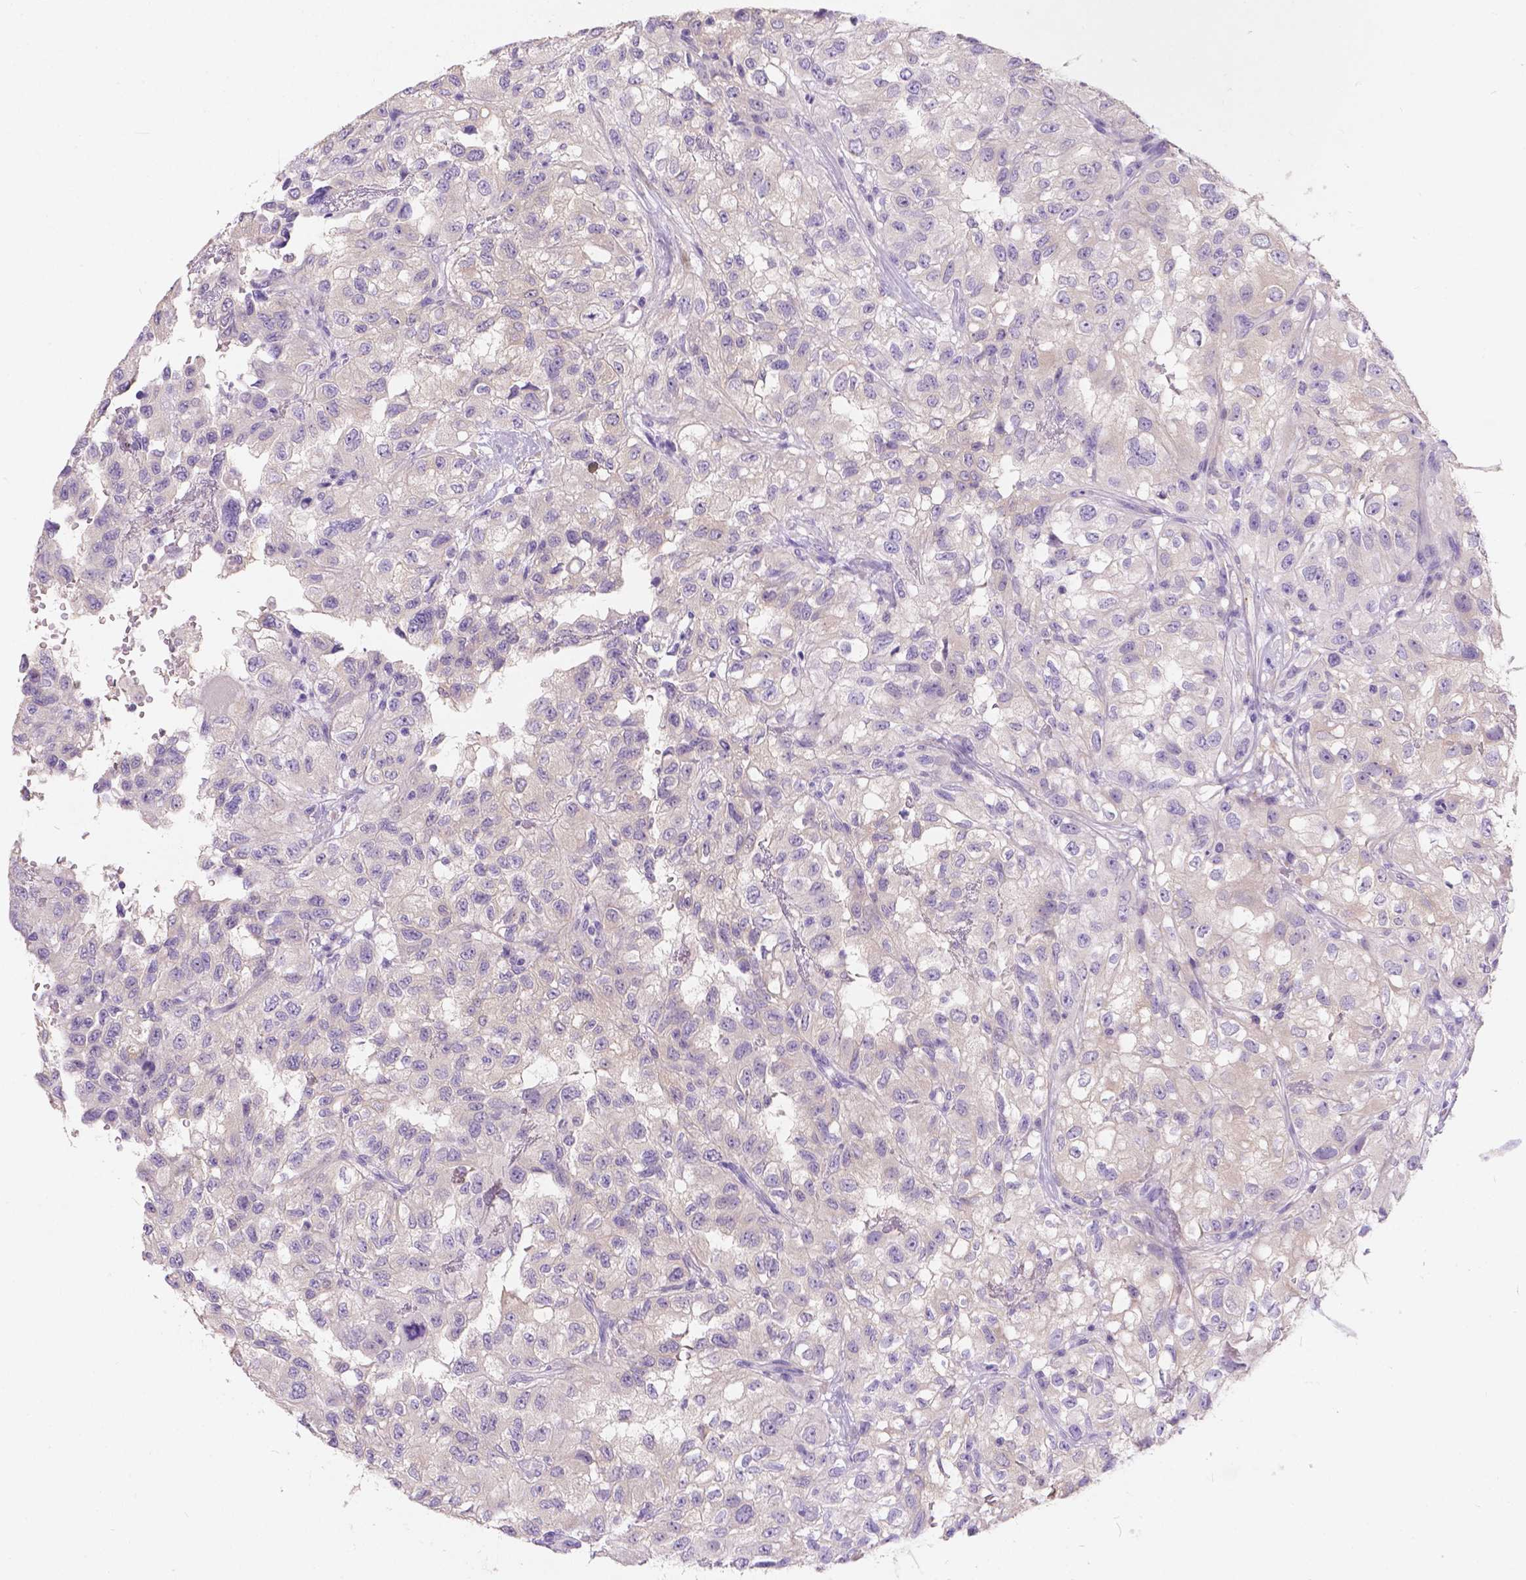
{"staining": {"intensity": "negative", "quantity": "none", "location": "none"}, "tissue": "renal cancer", "cell_type": "Tumor cells", "image_type": "cancer", "snomed": [{"axis": "morphology", "description": "Adenocarcinoma, NOS"}, {"axis": "topography", "description": "Kidney"}], "caption": "Tumor cells are negative for brown protein staining in adenocarcinoma (renal). (IHC, brightfield microscopy, high magnification).", "gene": "PEX11G", "patient": {"sex": "male", "age": 64}}